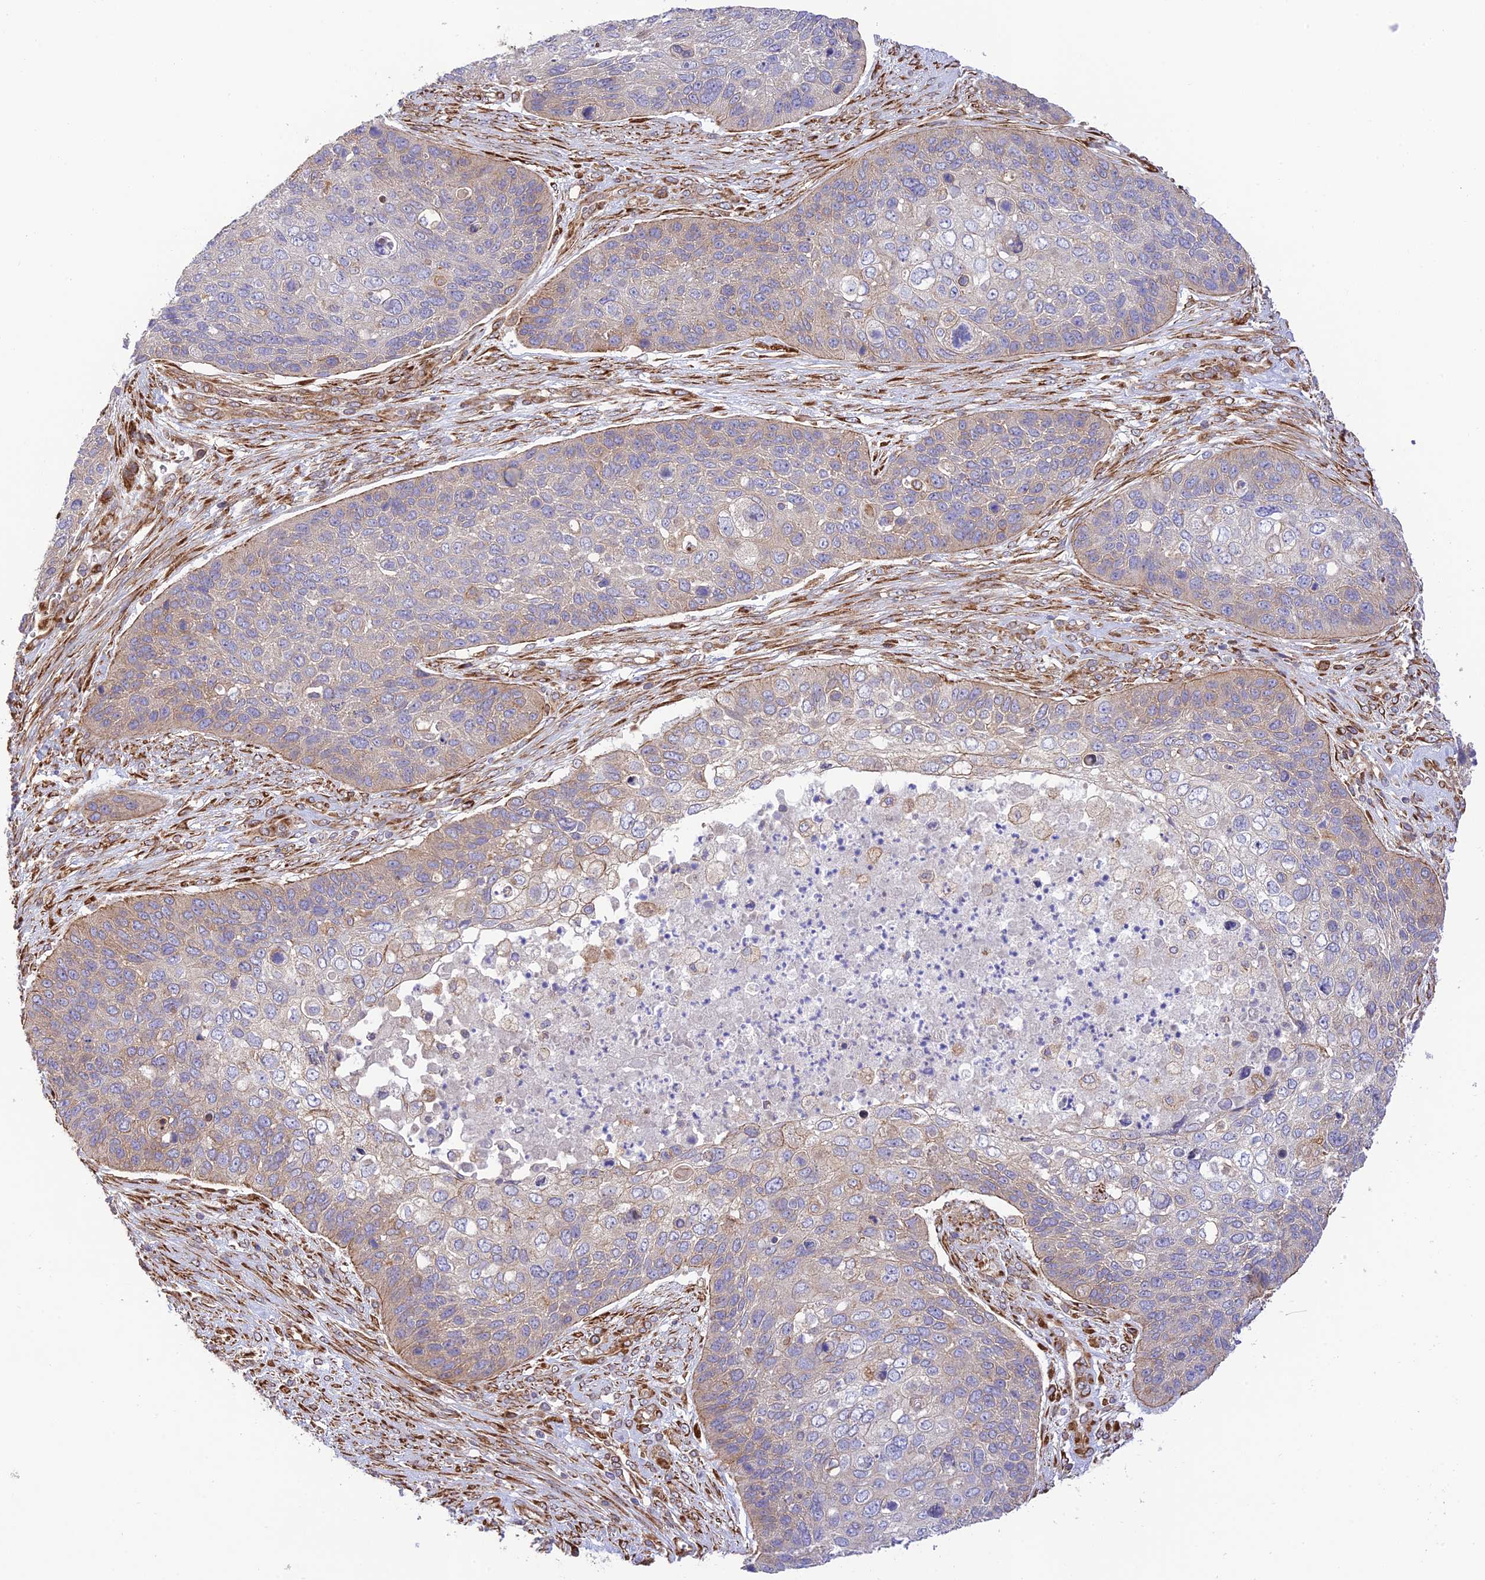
{"staining": {"intensity": "weak", "quantity": "<25%", "location": "cytoplasmic/membranous"}, "tissue": "skin cancer", "cell_type": "Tumor cells", "image_type": "cancer", "snomed": [{"axis": "morphology", "description": "Basal cell carcinoma"}, {"axis": "topography", "description": "Skin"}], "caption": "Immunohistochemical staining of skin basal cell carcinoma exhibits no significant expression in tumor cells. (DAB immunohistochemistry (IHC), high magnification).", "gene": "EXOC3L4", "patient": {"sex": "female", "age": 74}}